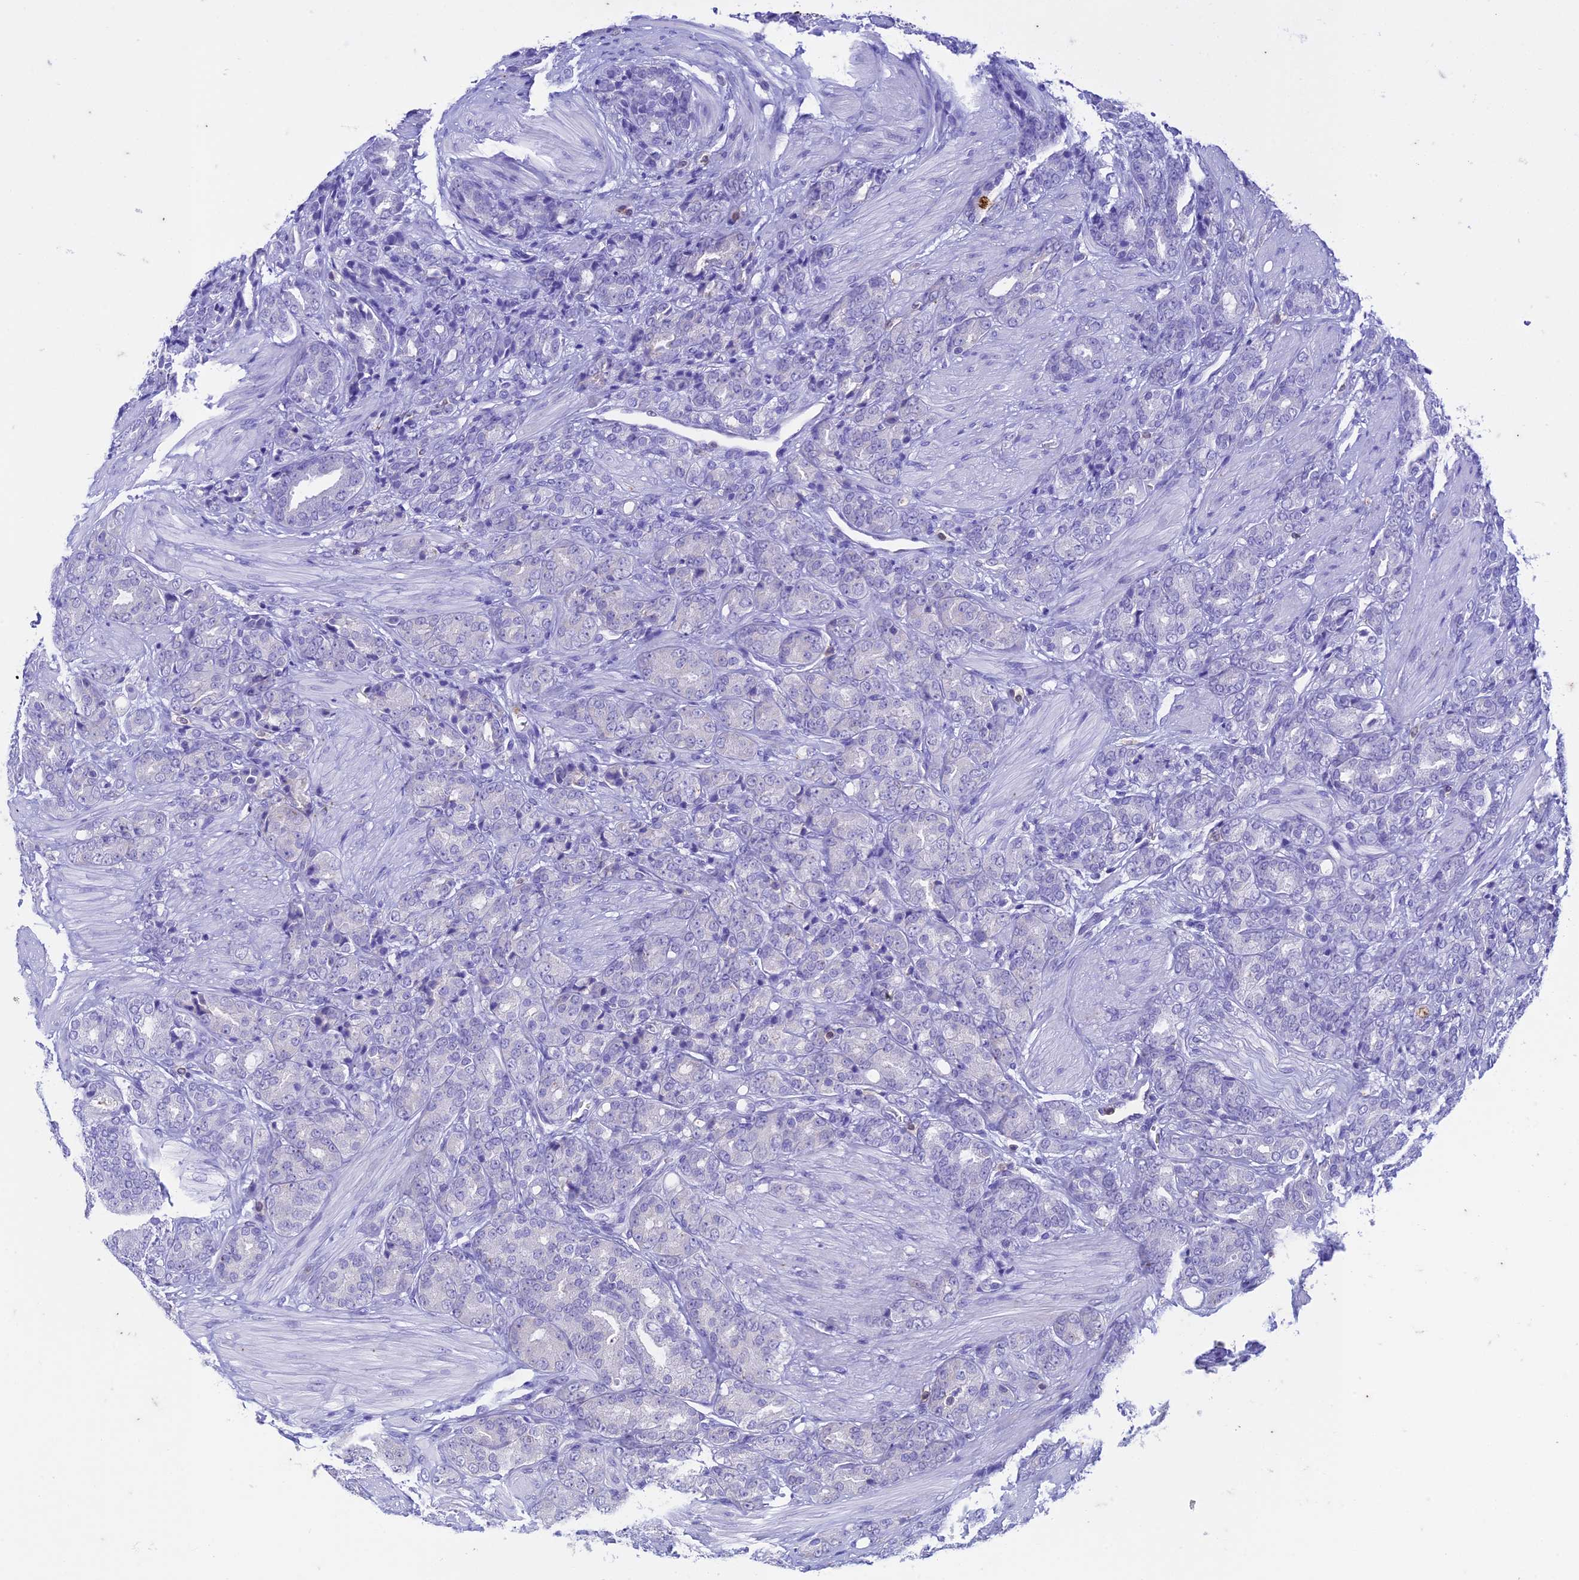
{"staining": {"intensity": "negative", "quantity": "none", "location": "none"}, "tissue": "prostate cancer", "cell_type": "Tumor cells", "image_type": "cancer", "snomed": [{"axis": "morphology", "description": "Adenocarcinoma, High grade"}, {"axis": "topography", "description": "Prostate"}], "caption": "Tumor cells show no significant staining in prostate high-grade adenocarcinoma.", "gene": "FGF7", "patient": {"sex": "male", "age": 62}}